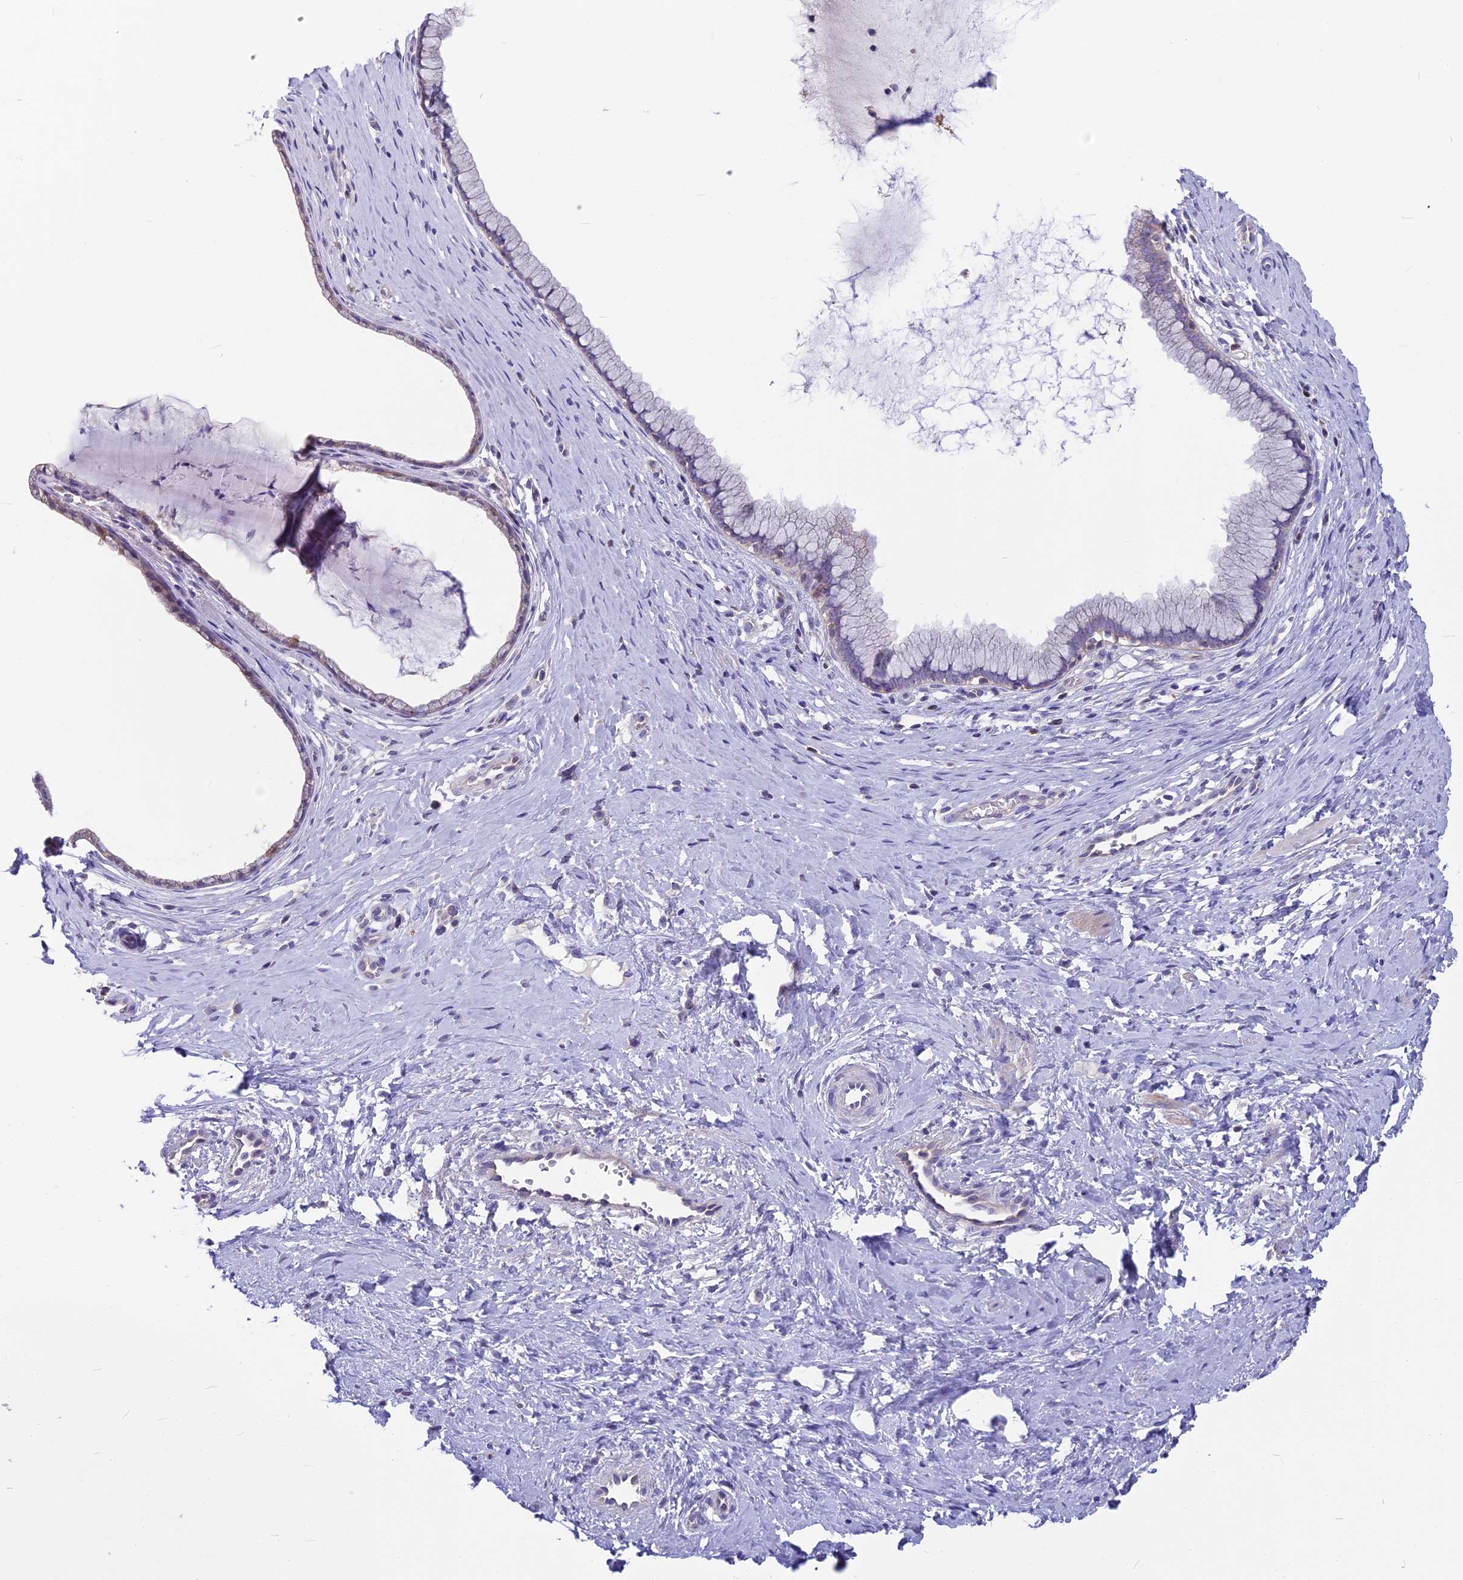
{"staining": {"intensity": "moderate", "quantity": "<25%", "location": "cytoplasmic/membranous"}, "tissue": "cervix", "cell_type": "Glandular cells", "image_type": "normal", "snomed": [{"axis": "morphology", "description": "Normal tissue, NOS"}, {"axis": "topography", "description": "Cervix"}], "caption": "DAB immunohistochemical staining of benign cervix reveals moderate cytoplasmic/membranous protein staining in approximately <25% of glandular cells. (DAB (3,3'-diaminobenzidine) = brown stain, brightfield microscopy at high magnification).", "gene": "SNAP91", "patient": {"sex": "female", "age": 36}}